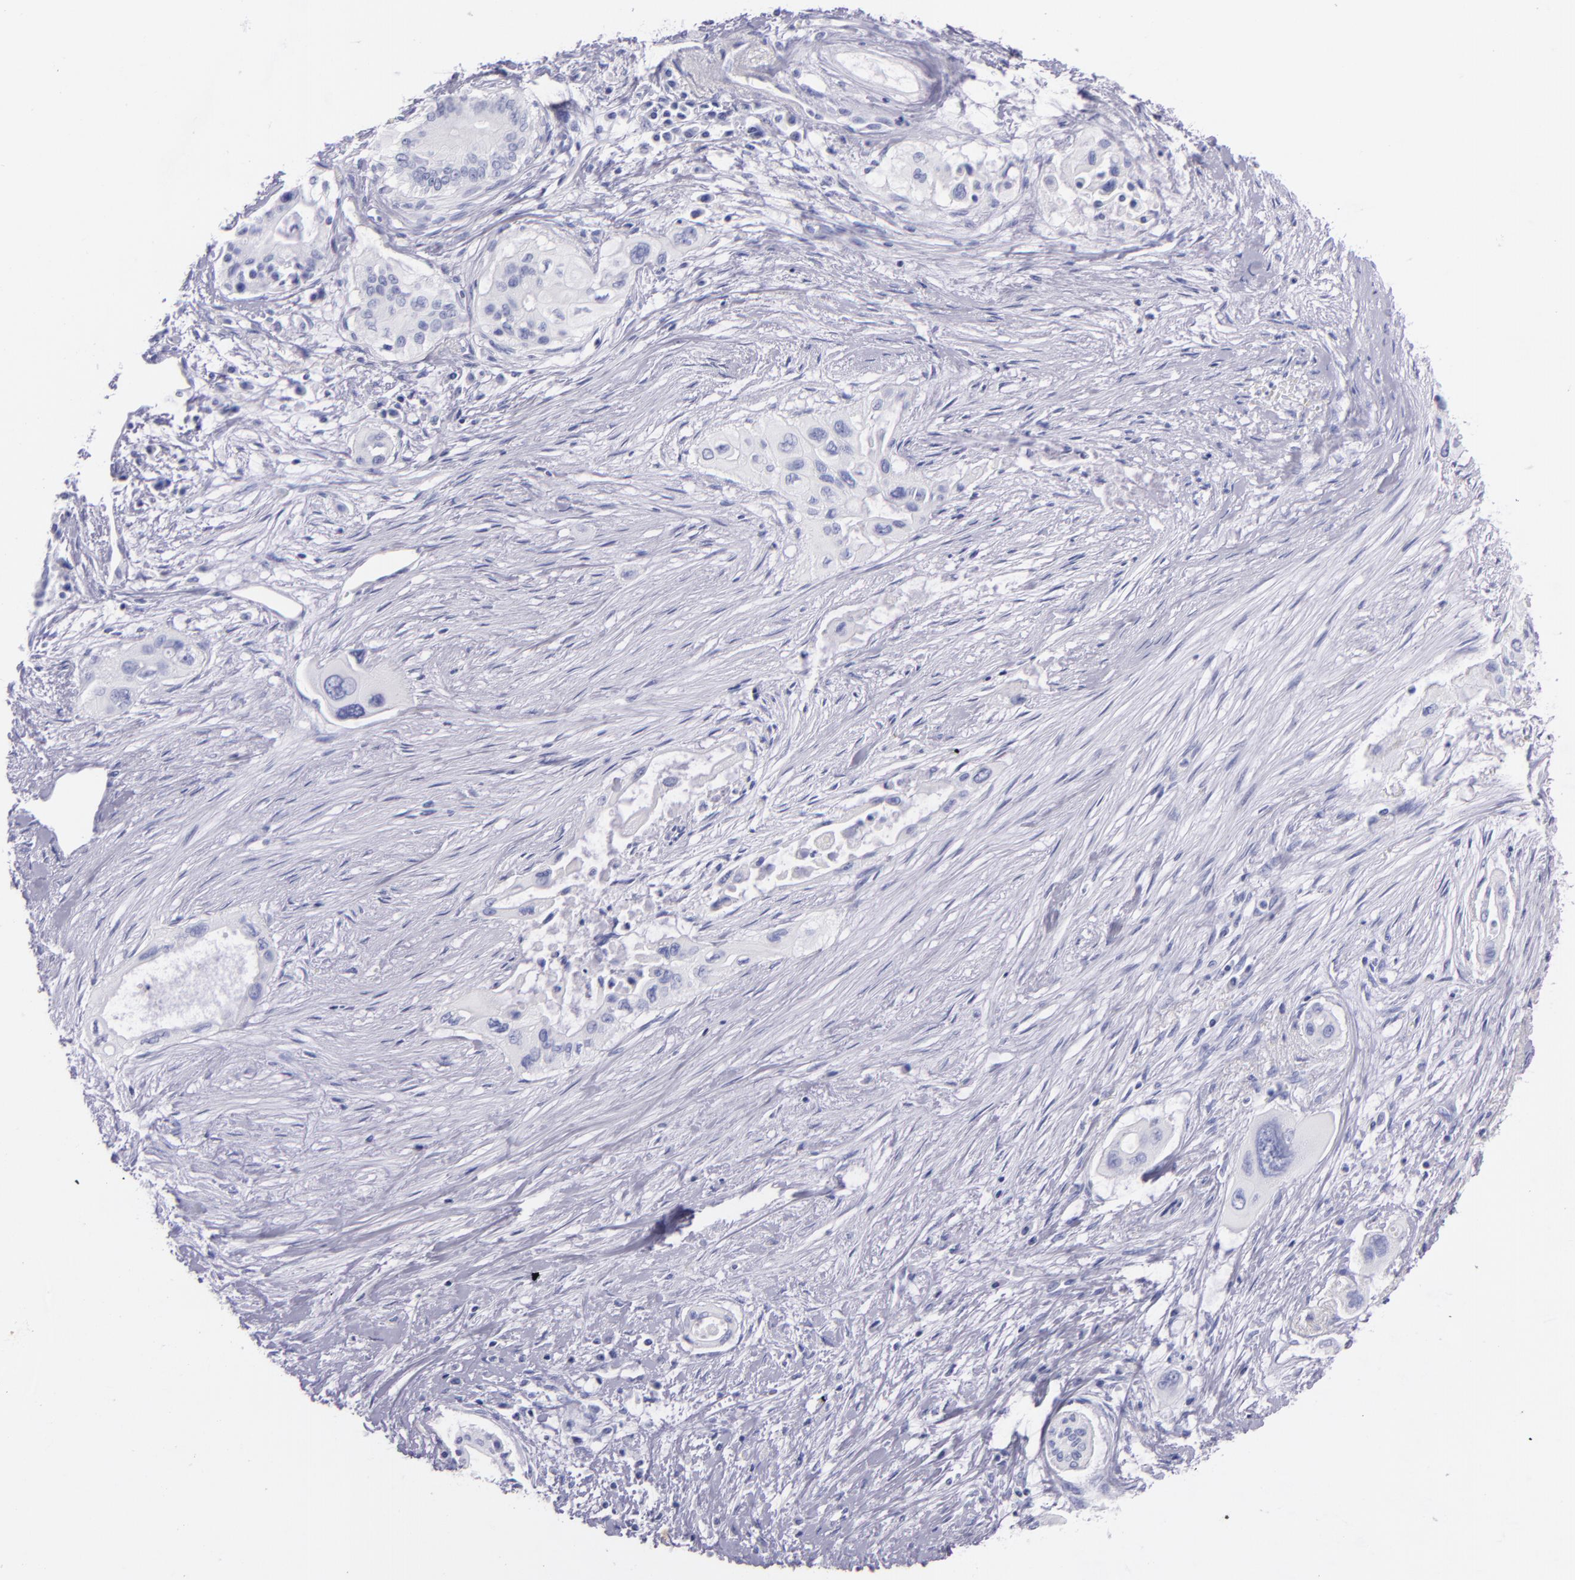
{"staining": {"intensity": "negative", "quantity": "none", "location": "none"}, "tissue": "pancreatic cancer", "cell_type": "Tumor cells", "image_type": "cancer", "snomed": [{"axis": "morphology", "description": "Adenocarcinoma, NOS"}, {"axis": "topography", "description": "Pancreas"}], "caption": "Pancreatic adenocarcinoma was stained to show a protein in brown. There is no significant staining in tumor cells.", "gene": "SFTPA2", "patient": {"sex": "male", "age": 77}}